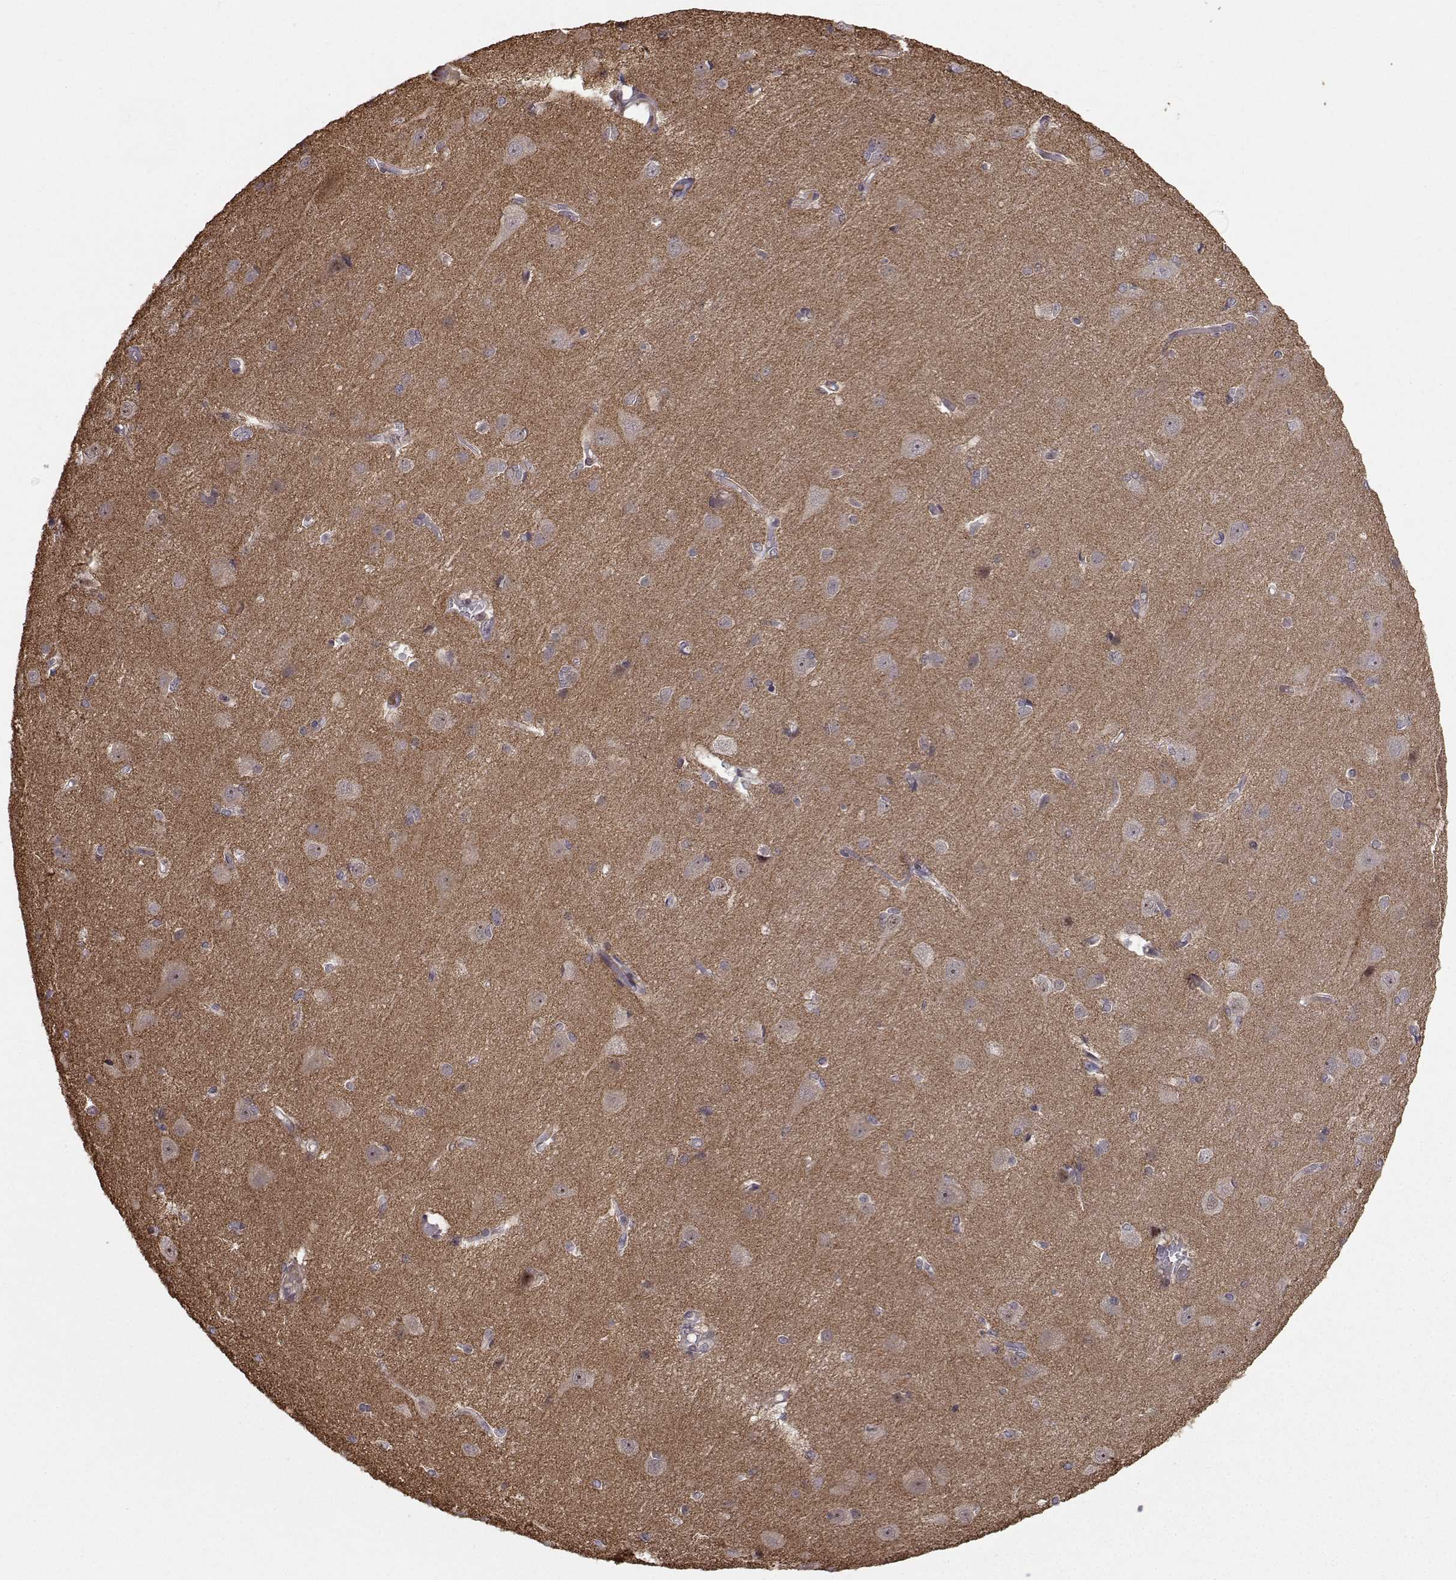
{"staining": {"intensity": "negative", "quantity": "none", "location": "none"}, "tissue": "cerebral cortex", "cell_type": "Endothelial cells", "image_type": "normal", "snomed": [{"axis": "morphology", "description": "Normal tissue, NOS"}, {"axis": "topography", "description": "Cerebral cortex"}], "caption": "A histopathology image of human cerebral cortex is negative for staining in endothelial cells. (DAB IHC with hematoxylin counter stain).", "gene": "APC", "patient": {"sex": "male", "age": 37}}